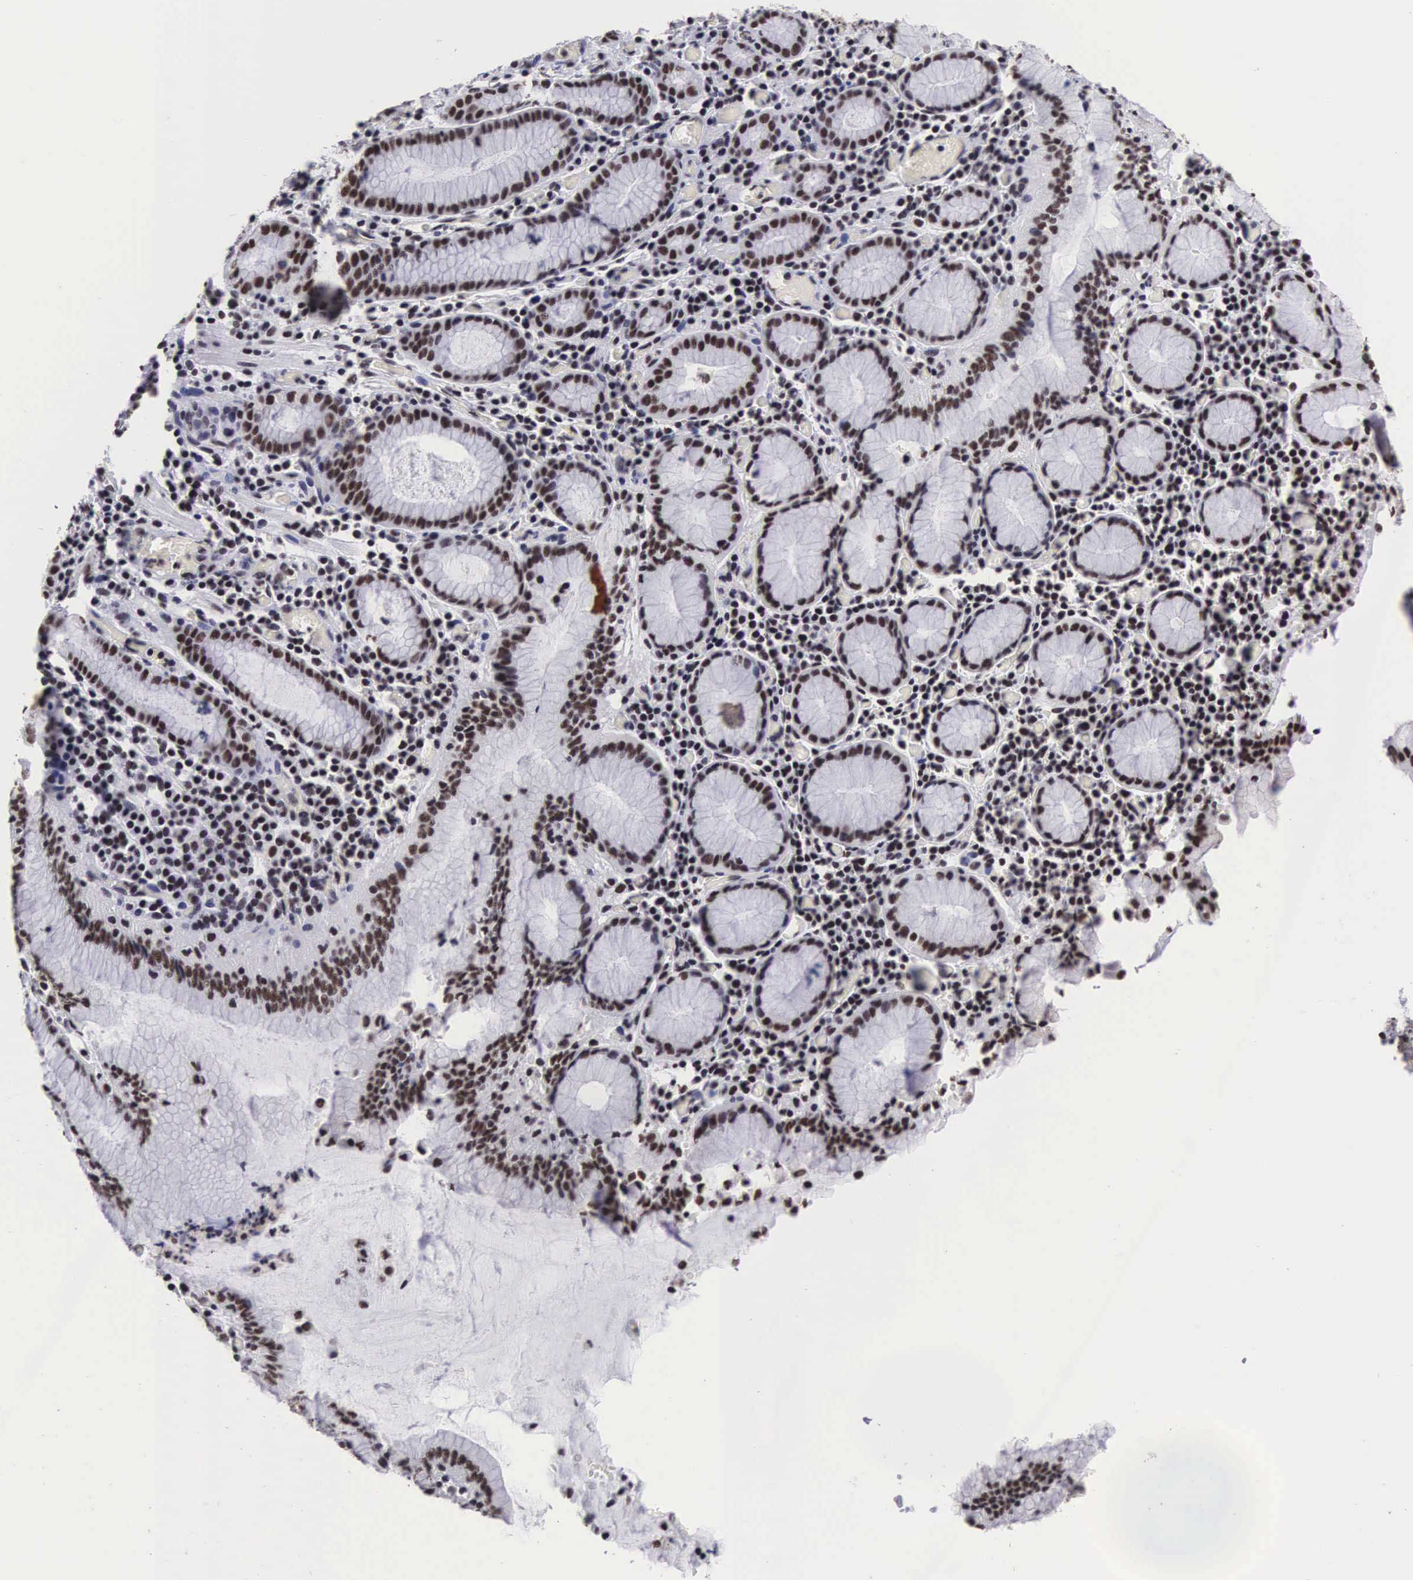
{"staining": {"intensity": "moderate", "quantity": ">75%", "location": "nuclear"}, "tissue": "stomach cancer", "cell_type": "Tumor cells", "image_type": "cancer", "snomed": [{"axis": "morphology", "description": "Adenocarcinoma, NOS"}, {"axis": "topography", "description": "Stomach, lower"}], "caption": "A brown stain labels moderate nuclear expression of a protein in human stomach adenocarcinoma tumor cells.", "gene": "SF3A1", "patient": {"sex": "male", "age": 88}}